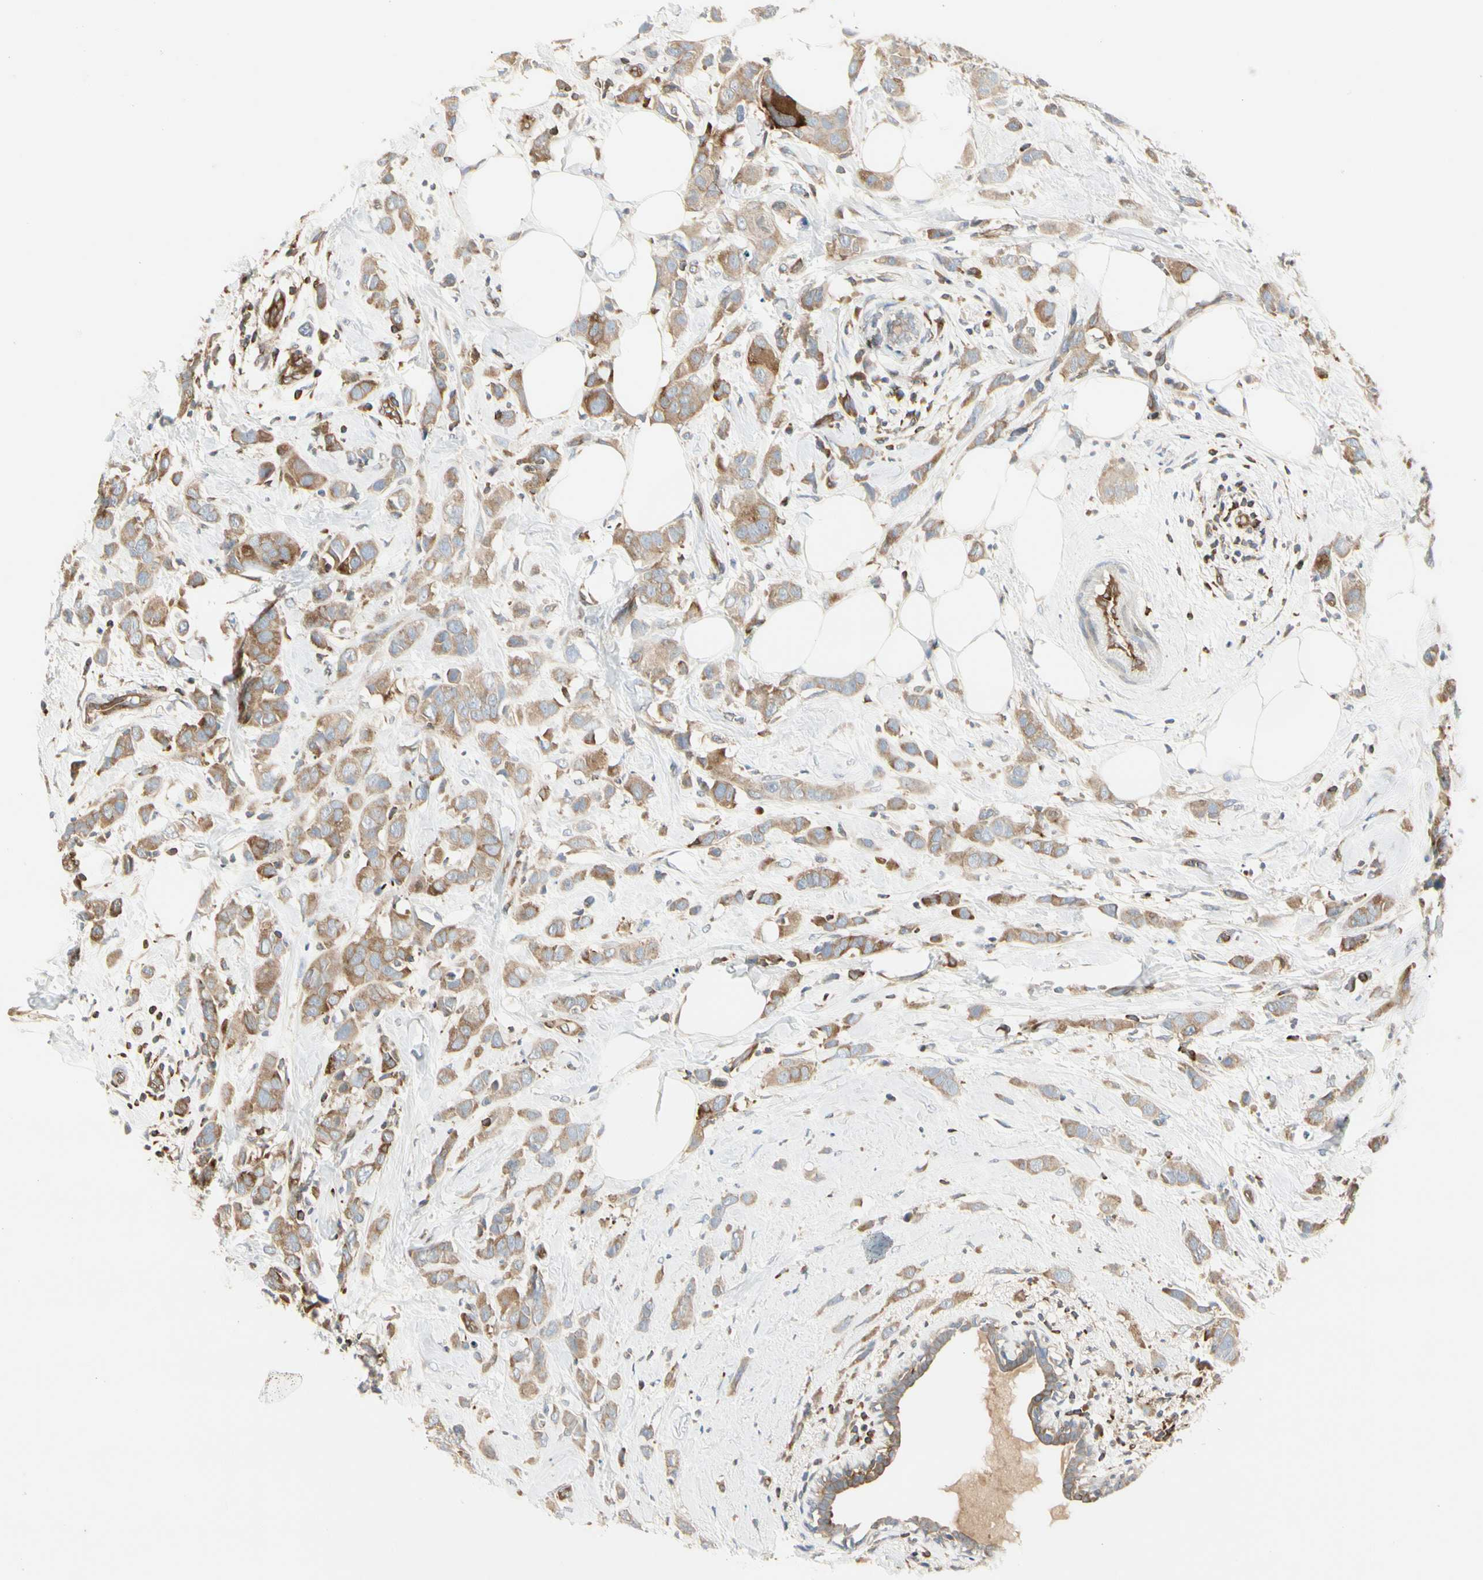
{"staining": {"intensity": "moderate", "quantity": ">75%", "location": "cytoplasmic/membranous"}, "tissue": "breast cancer", "cell_type": "Tumor cells", "image_type": "cancer", "snomed": [{"axis": "morphology", "description": "Normal tissue, NOS"}, {"axis": "morphology", "description": "Duct carcinoma"}, {"axis": "topography", "description": "Breast"}], "caption": "Tumor cells display moderate cytoplasmic/membranous staining in about >75% of cells in intraductal carcinoma (breast).", "gene": "NFKB2", "patient": {"sex": "female", "age": 50}}